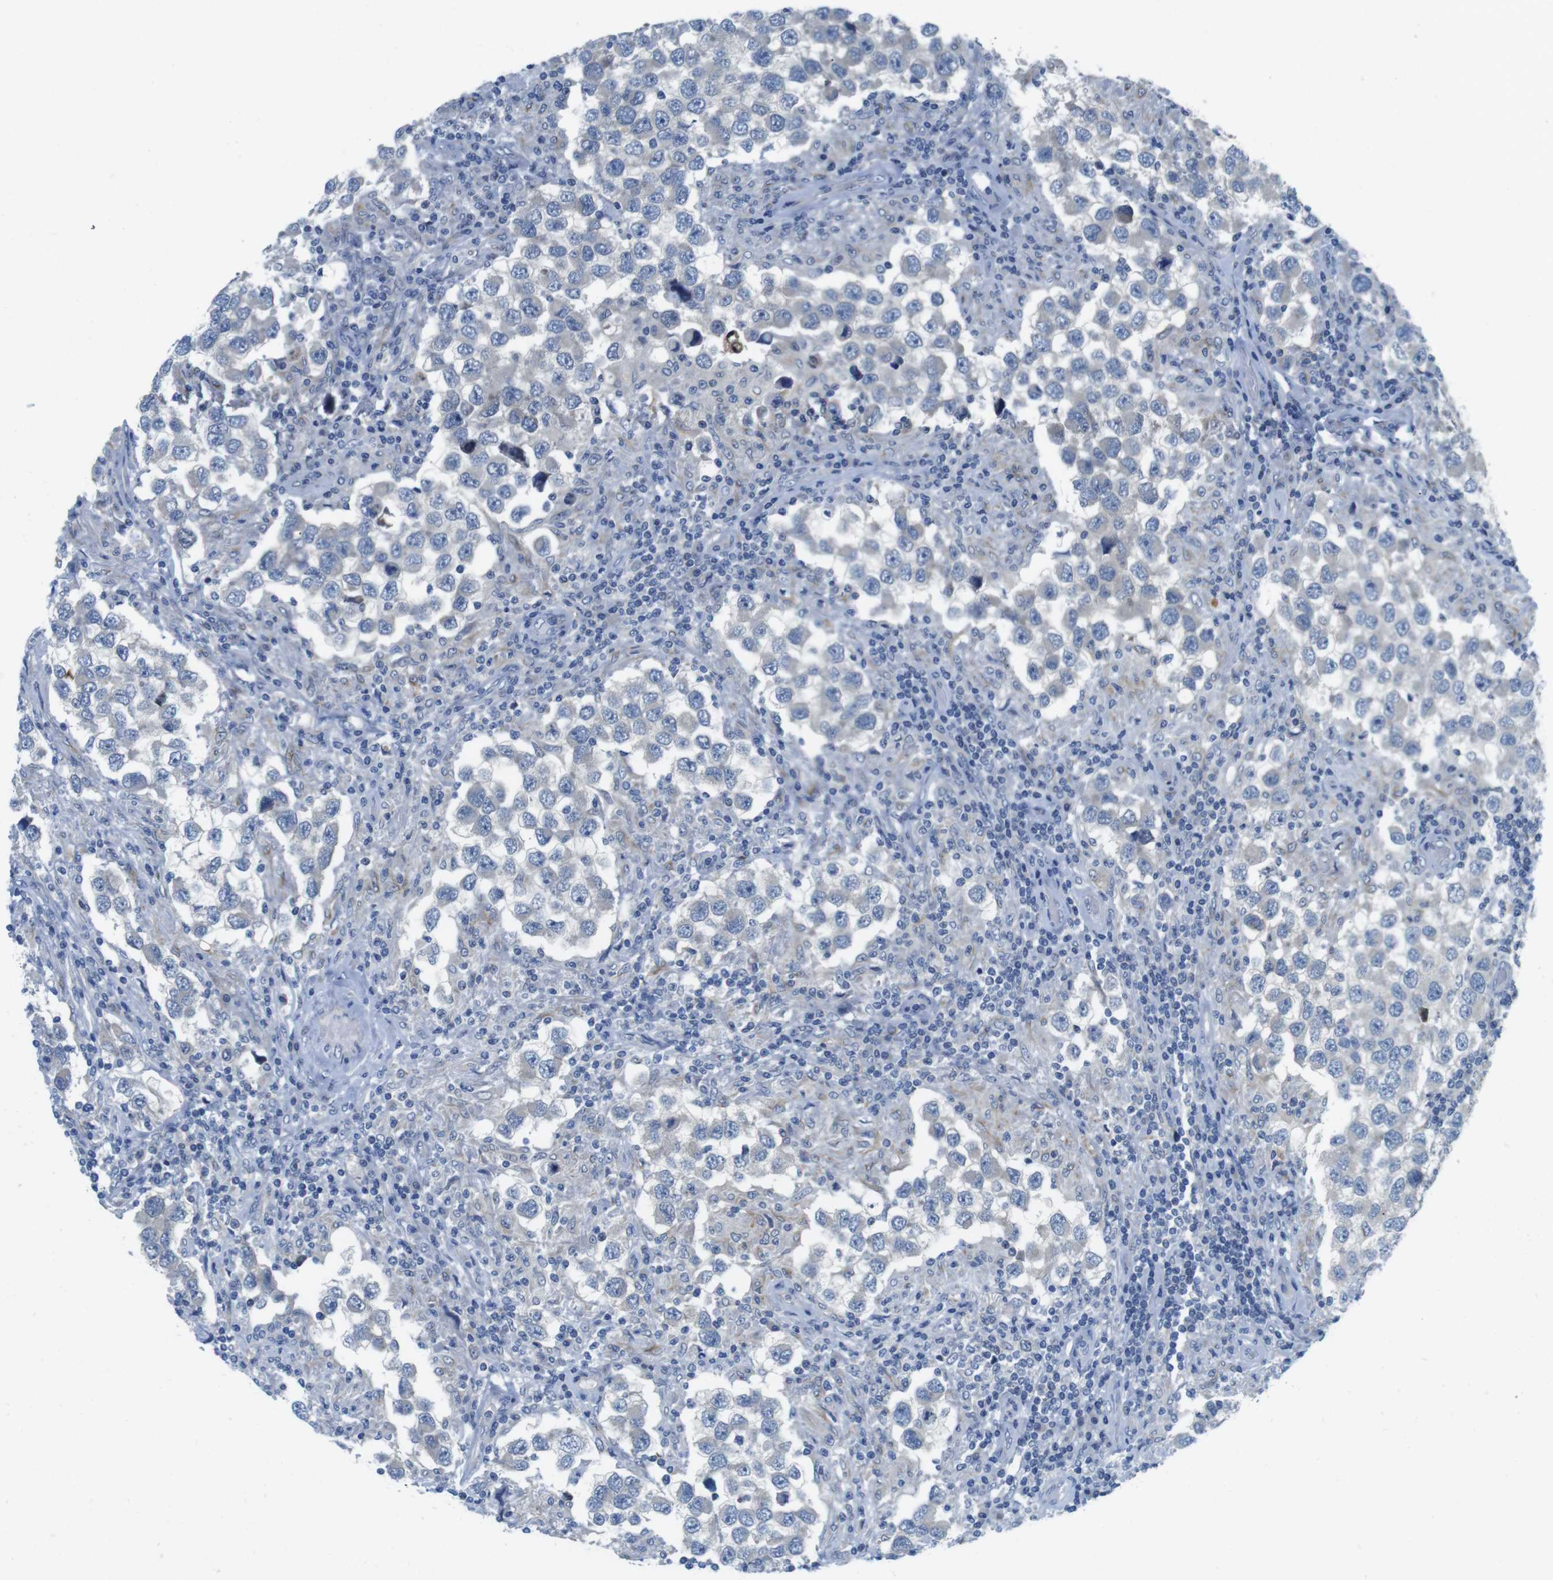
{"staining": {"intensity": "negative", "quantity": "none", "location": "none"}, "tissue": "testis cancer", "cell_type": "Tumor cells", "image_type": "cancer", "snomed": [{"axis": "morphology", "description": "Carcinoma, Embryonal, NOS"}, {"axis": "topography", "description": "Testis"}], "caption": "IHC image of human testis embryonal carcinoma stained for a protein (brown), which exhibits no positivity in tumor cells.", "gene": "CASP2", "patient": {"sex": "male", "age": 21}}